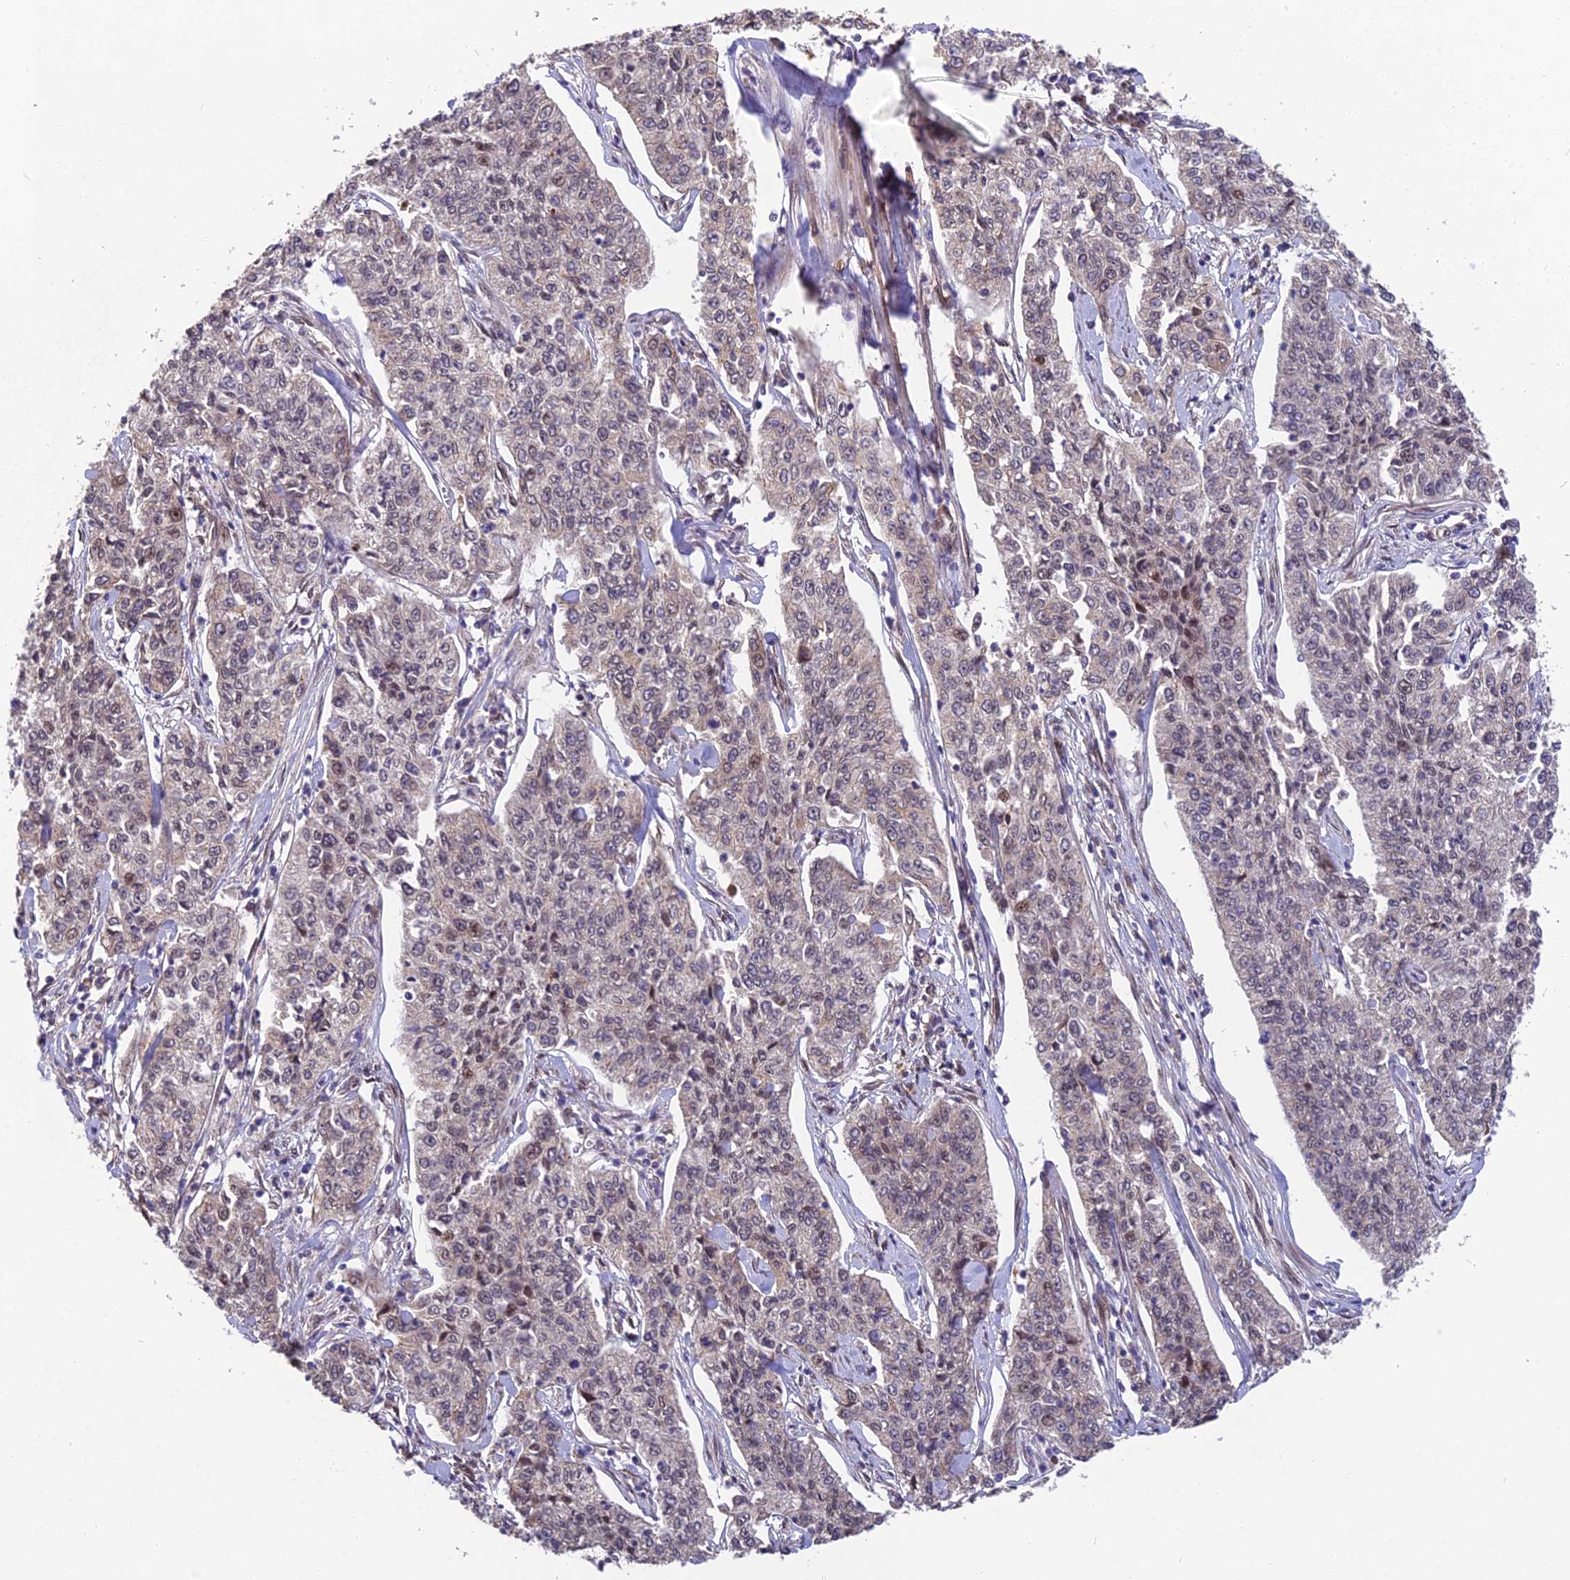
{"staining": {"intensity": "moderate", "quantity": "<25%", "location": "nuclear"}, "tissue": "cervical cancer", "cell_type": "Tumor cells", "image_type": "cancer", "snomed": [{"axis": "morphology", "description": "Squamous cell carcinoma, NOS"}, {"axis": "topography", "description": "Cervix"}], "caption": "Cervical squamous cell carcinoma stained with DAB (3,3'-diaminobenzidine) IHC reveals low levels of moderate nuclear positivity in about <25% of tumor cells.", "gene": "CYP2R1", "patient": {"sex": "female", "age": 35}}